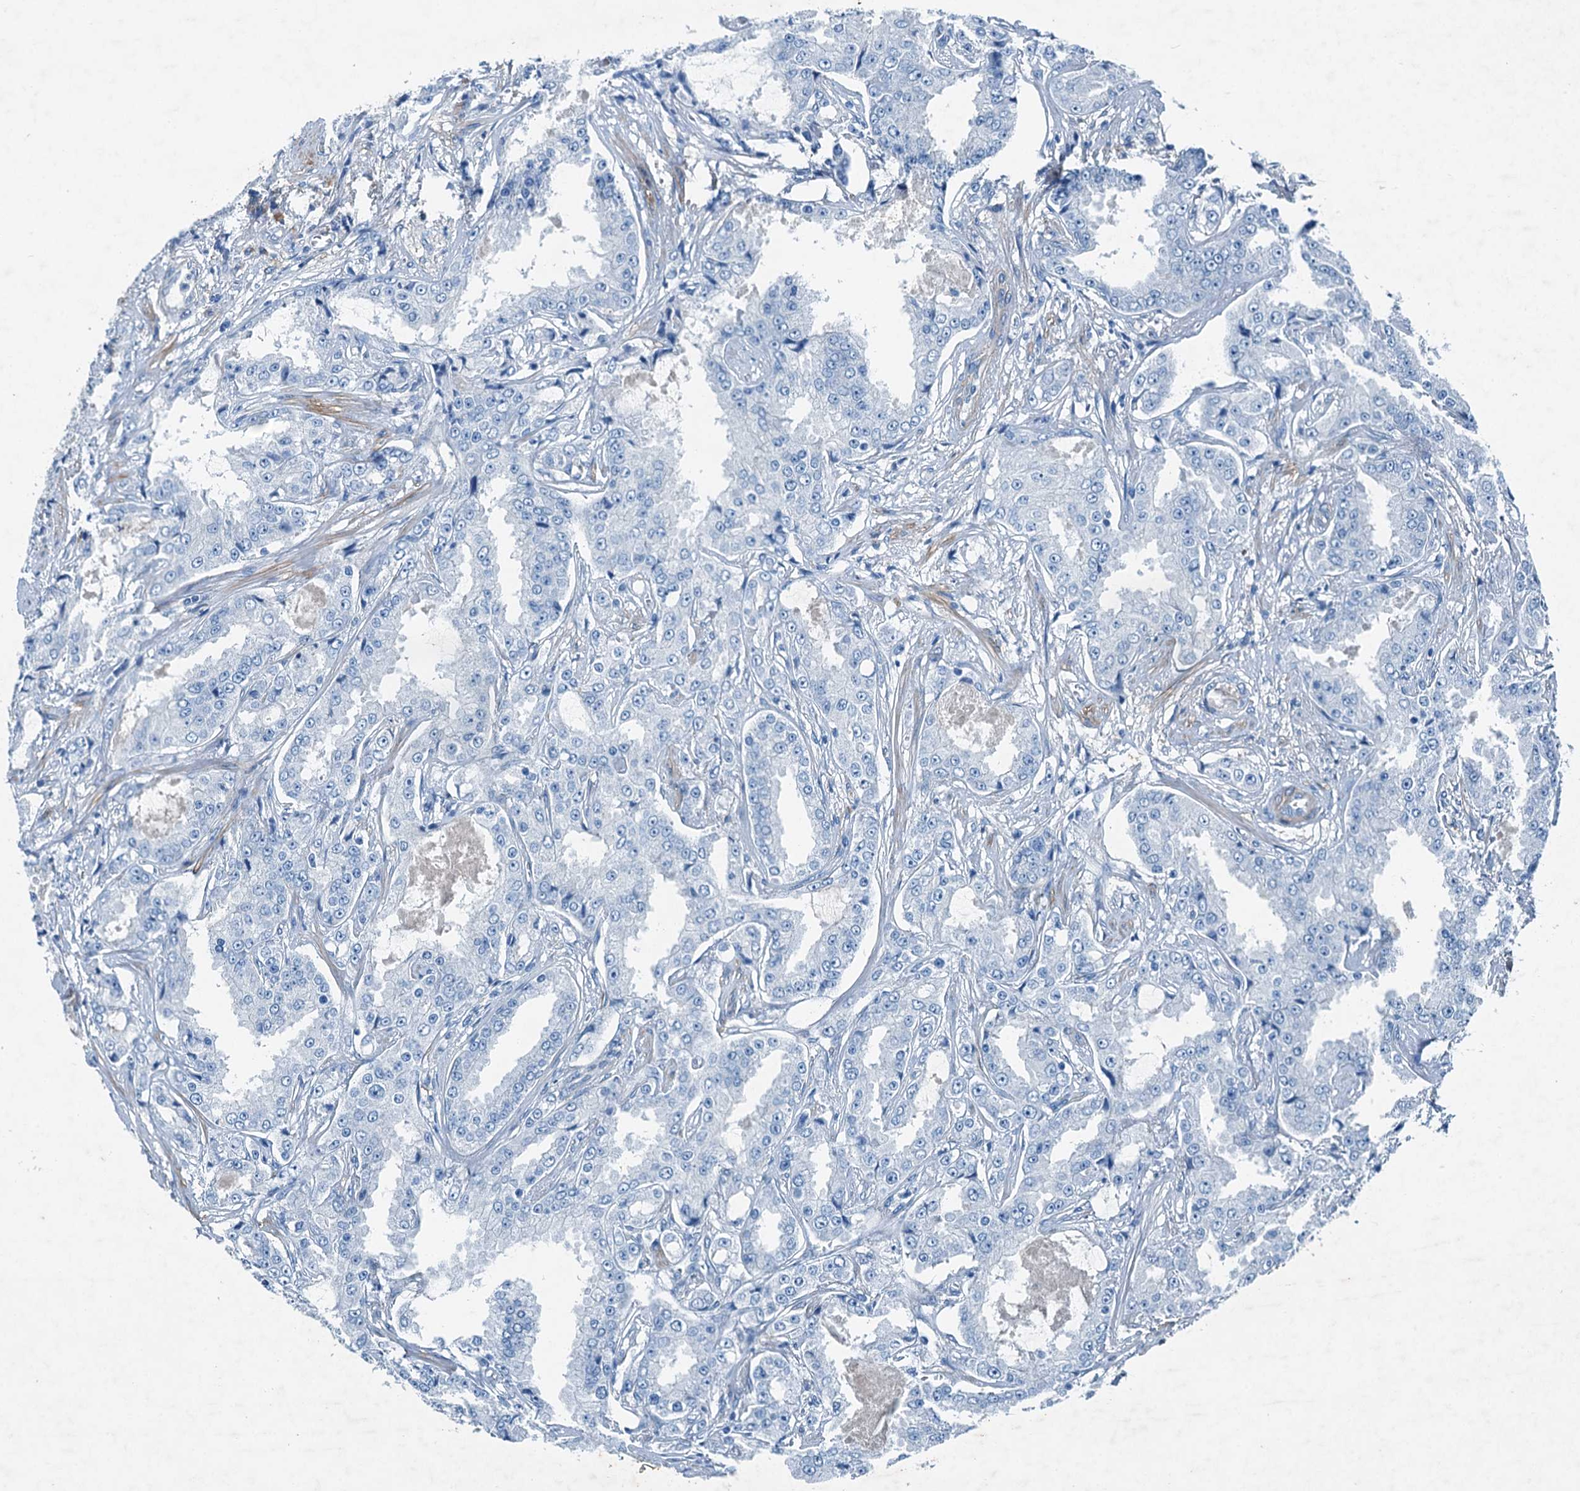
{"staining": {"intensity": "negative", "quantity": "none", "location": "none"}, "tissue": "prostate cancer", "cell_type": "Tumor cells", "image_type": "cancer", "snomed": [{"axis": "morphology", "description": "Adenocarcinoma, High grade"}, {"axis": "topography", "description": "Prostate"}], "caption": "Tumor cells are negative for protein expression in human prostate high-grade adenocarcinoma.", "gene": "RAB3IL1", "patient": {"sex": "male", "age": 73}}